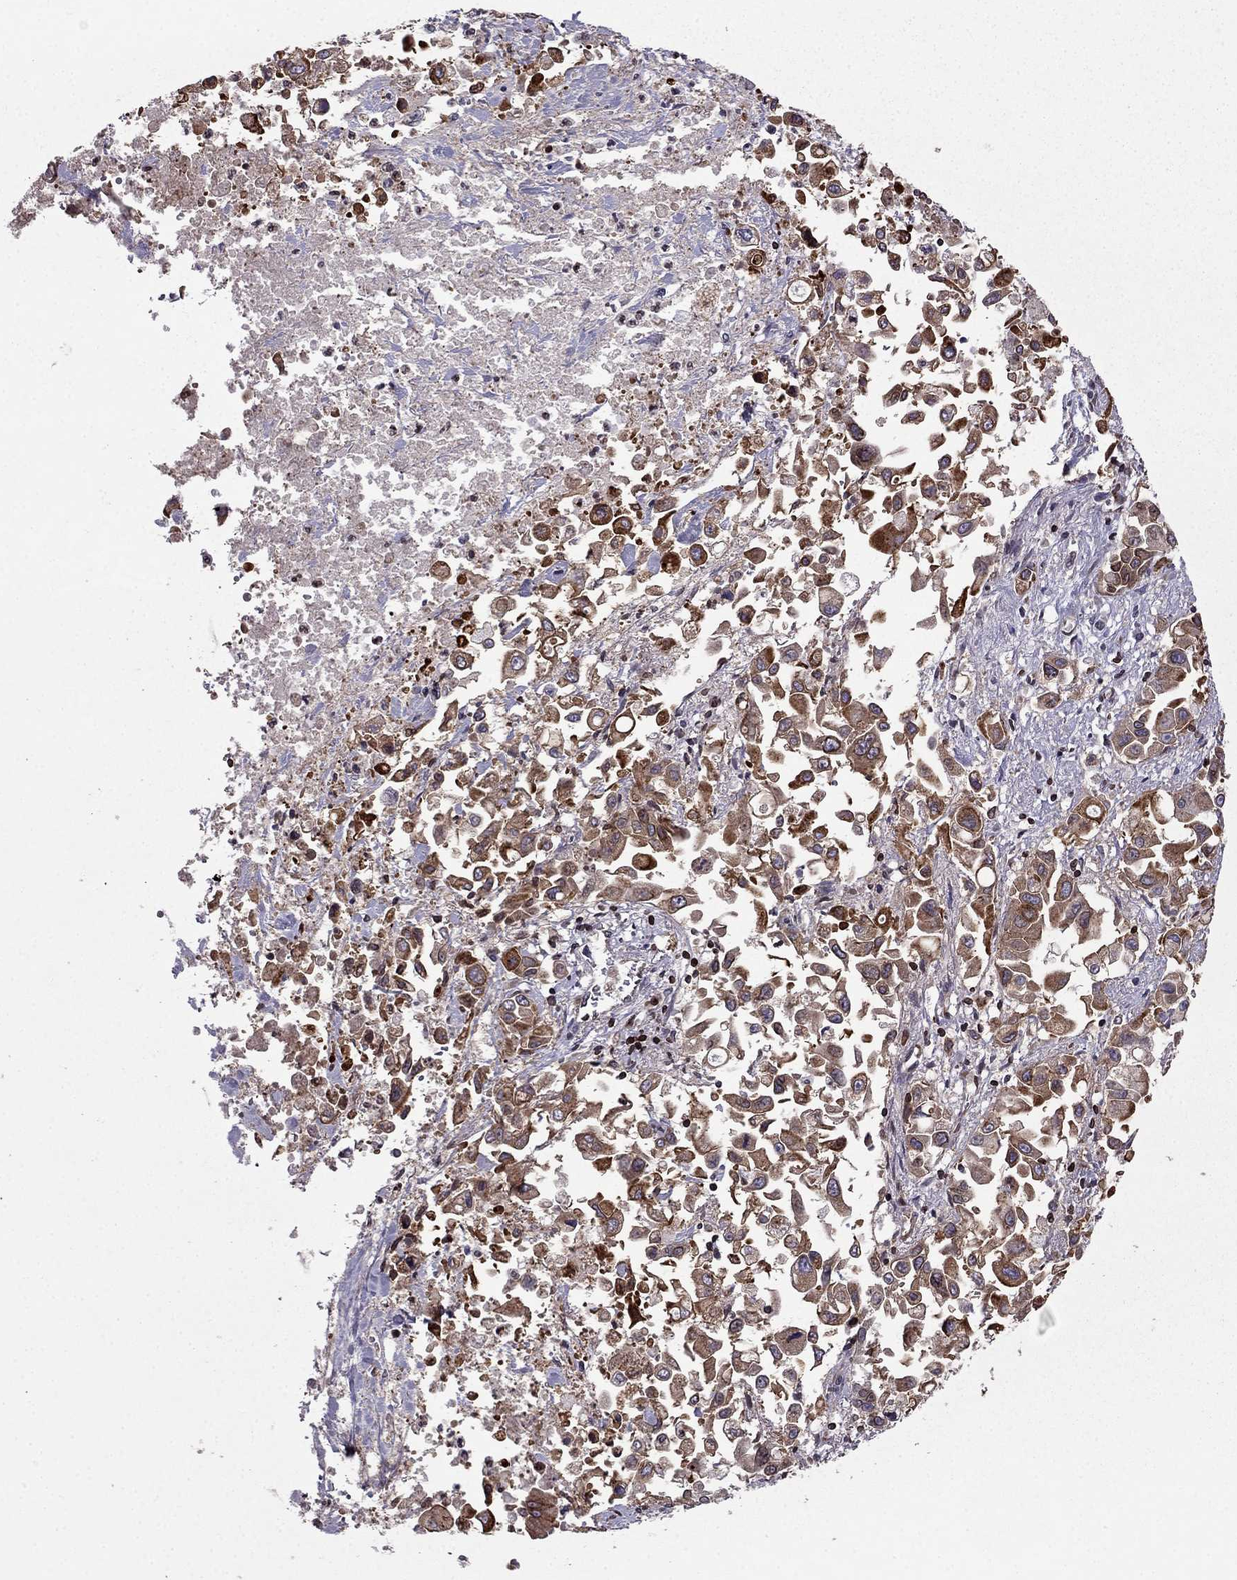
{"staining": {"intensity": "strong", "quantity": "25%-75%", "location": "cytoplasmic/membranous"}, "tissue": "pancreatic cancer", "cell_type": "Tumor cells", "image_type": "cancer", "snomed": [{"axis": "morphology", "description": "Adenocarcinoma, NOS"}, {"axis": "topography", "description": "Pancreas"}], "caption": "This photomicrograph displays immunohistochemistry staining of human pancreatic cancer, with high strong cytoplasmic/membranous expression in about 25%-75% of tumor cells.", "gene": "CDC42BPA", "patient": {"sex": "female", "age": 83}}